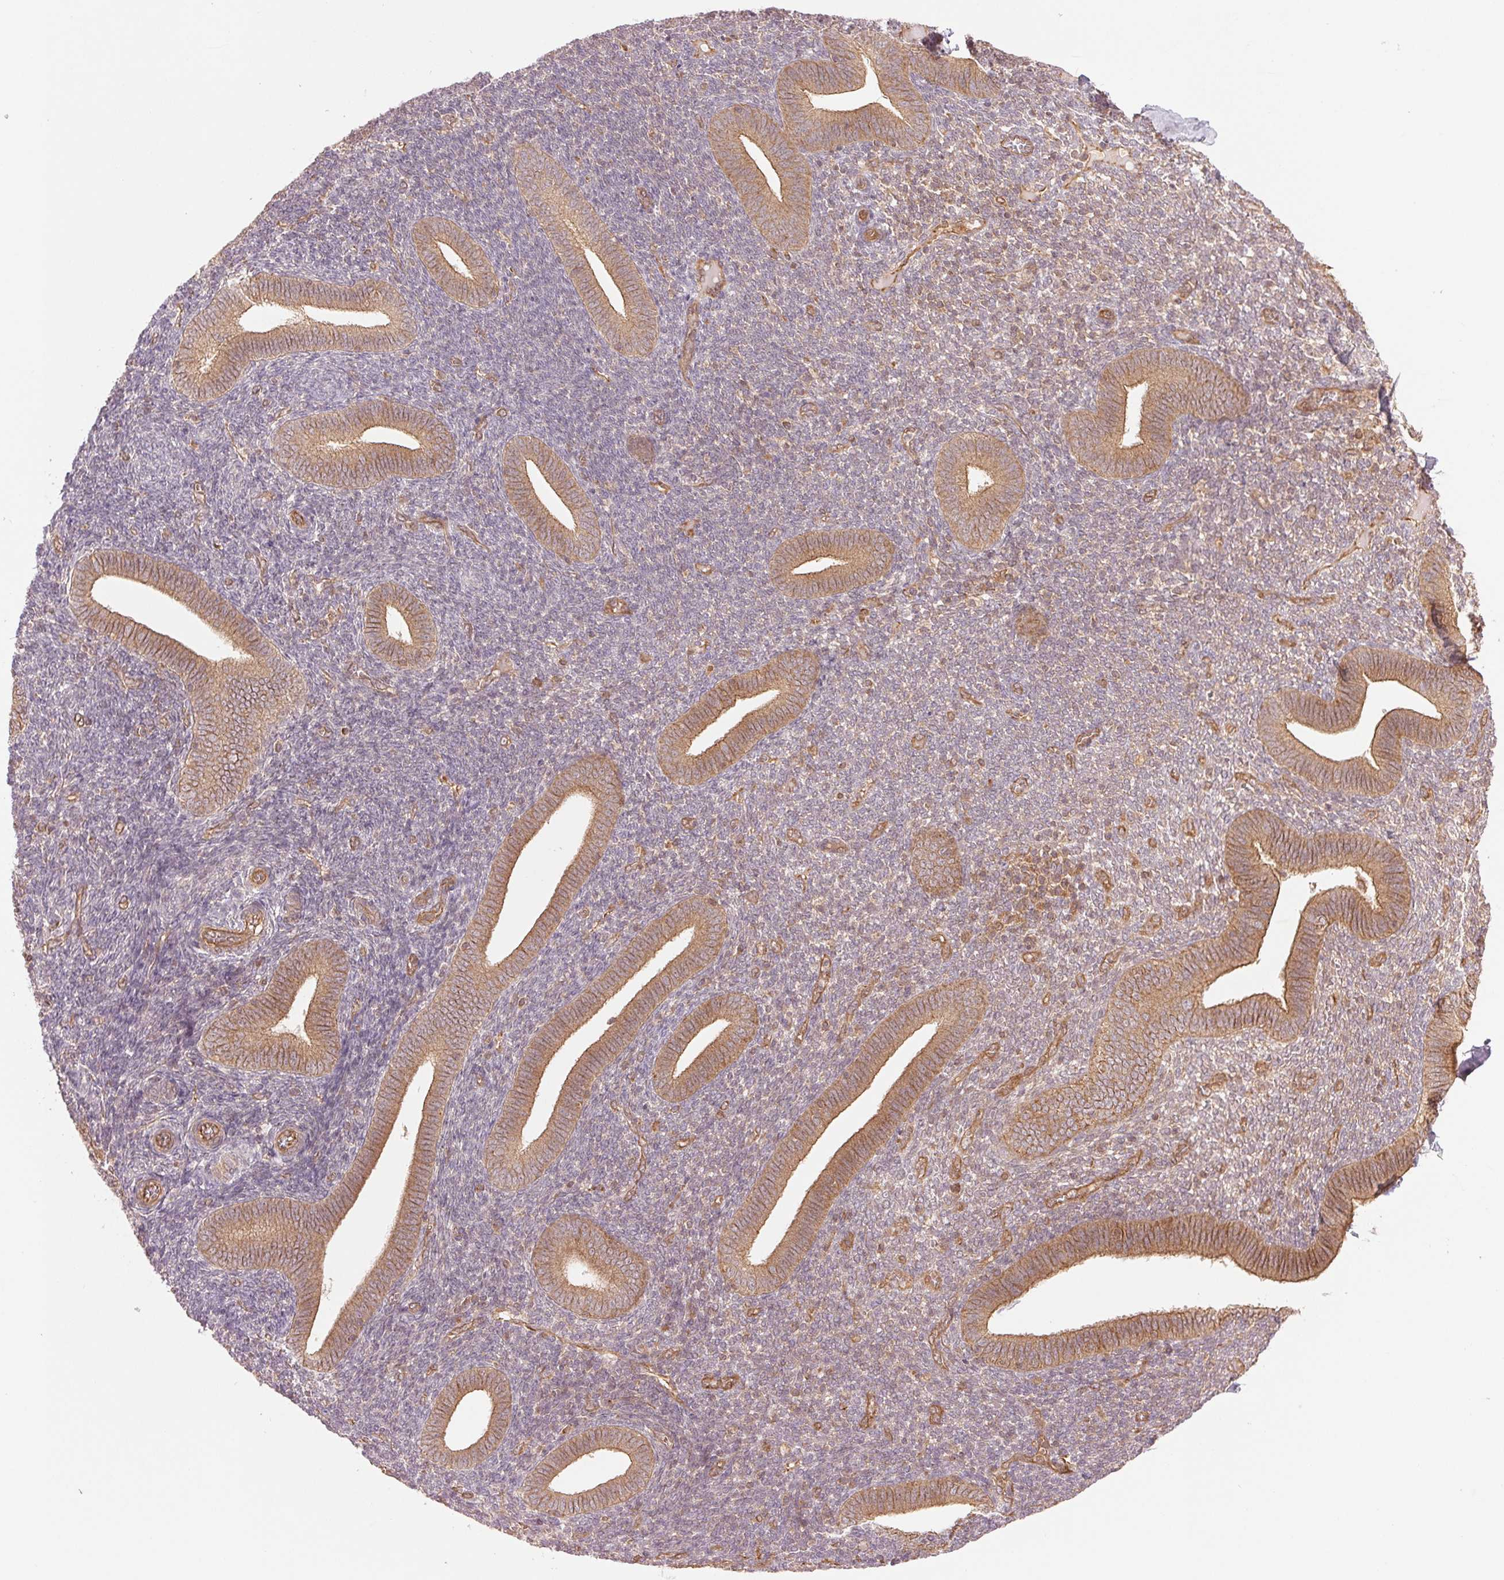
{"staining": {"intensity": "weak", "quantity": "<25%", "location": "cytoplasmic/membranous"}, "tissue": "endometrium", "cell_type": "Cells in endometrial stroma", "image_type": "normal", "snomed": [{"axis": "morphology", "description": "Normal tissue, NOS"}, {"axis": "topography", "description": "Endometrium"}], "caption": "IHC of benign endometrium demonstrates no positivity in cells in endometrial stroma. (Stains: DAB IHC with hematoxylin counter stain, Microscopy: brightfield microscopy at high magnification).", "gene": "STARD7", "patient": {"sex": "female", "age": 25}}